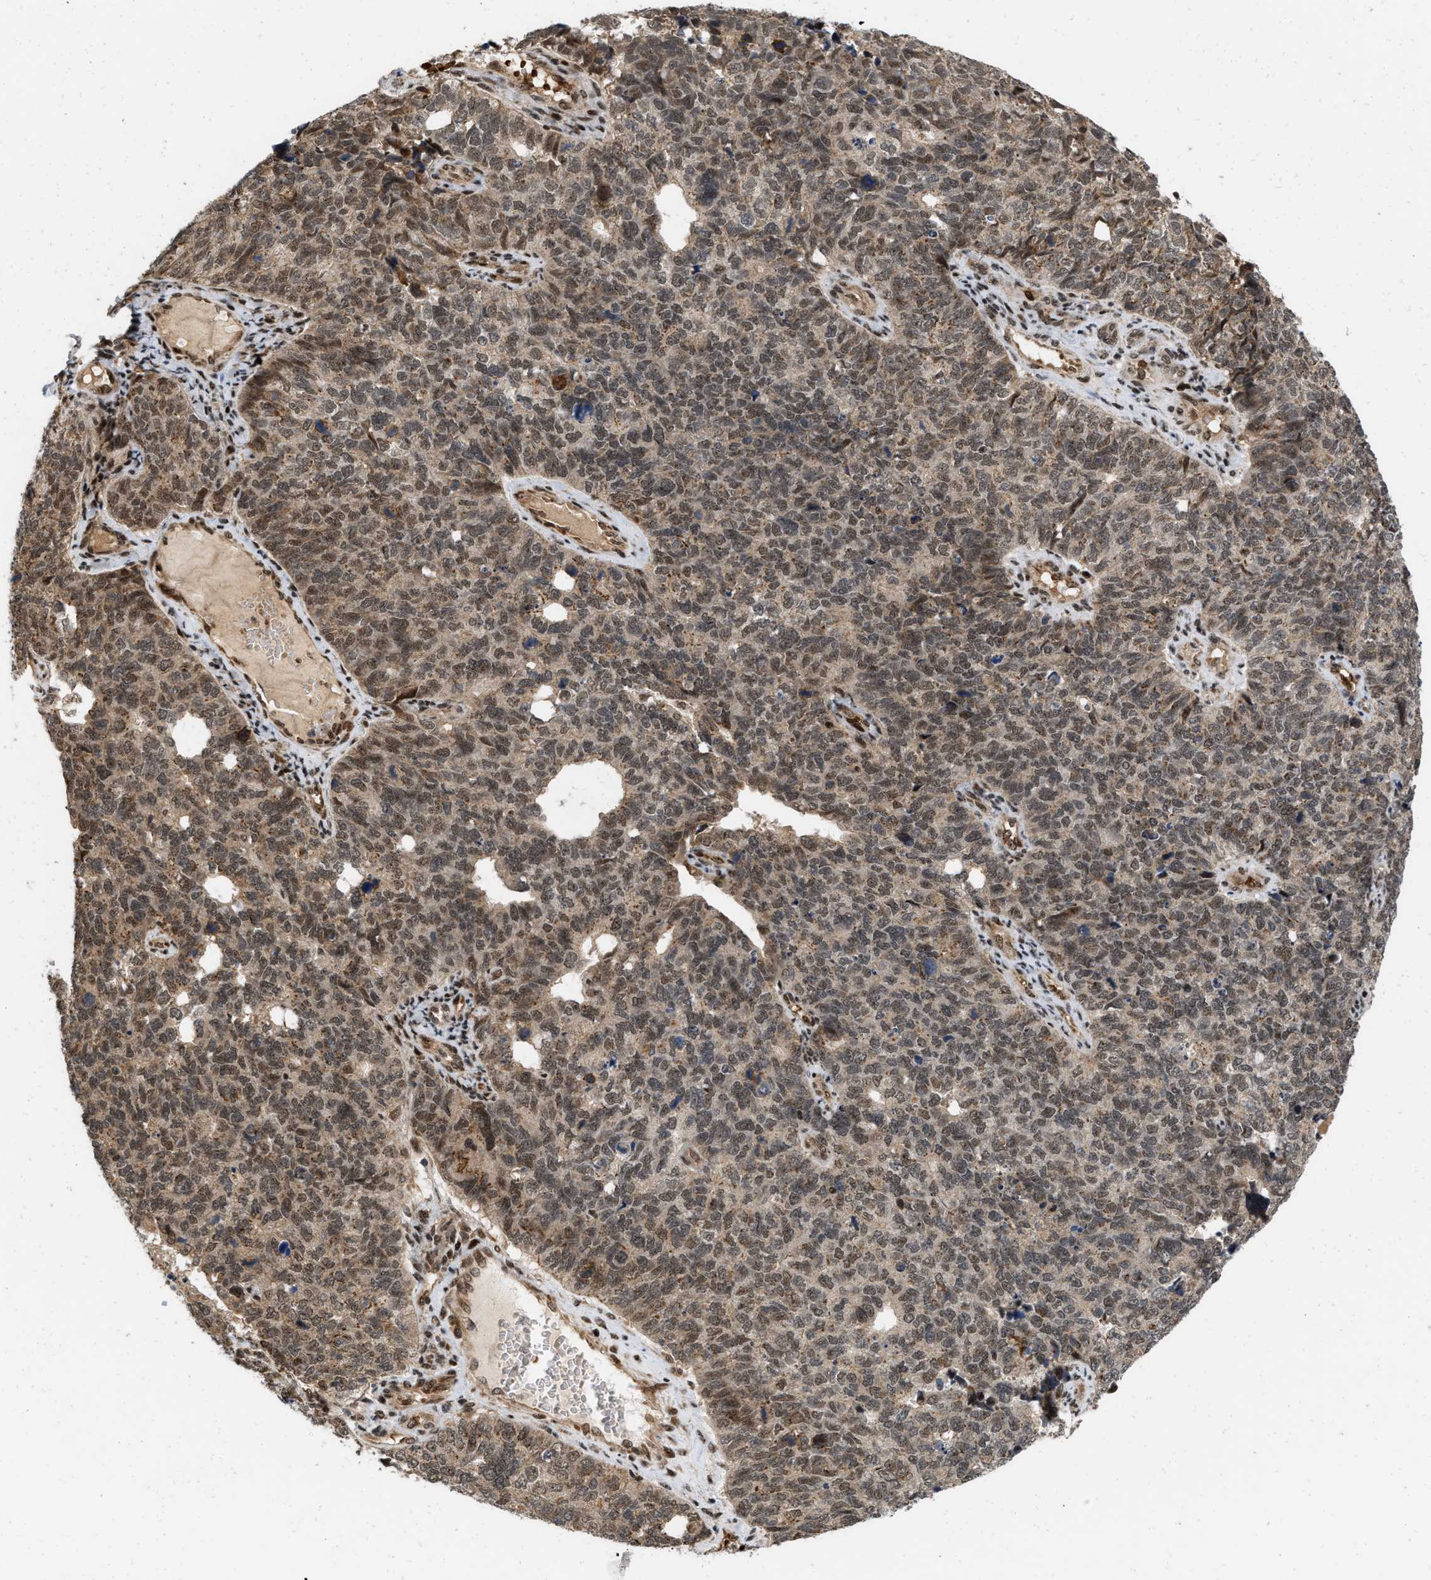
{"staining": {"intensity": "moderate", "quantity": ">75%", "location": "cytoplasmic/membranous,nuclear"}, "tissue": "cervical cancer", "cell_type": "Tumor cells", "image_type": "cancer", "snomed": [{"axis": "morphology", "description": "Squamous cell carcinoma, NOS"}, {"axis": "topography", "description": "Cervix"}], "caption": "Squamous cell carcinoma (cervical) stained for a protein (brown) displays moderate cytoplasmic/membranous and nuclear positive expression in approximately >75% of tumor cells.", "gene": "ANKRD11", "patient": {"sex": "female", "age": 63}}